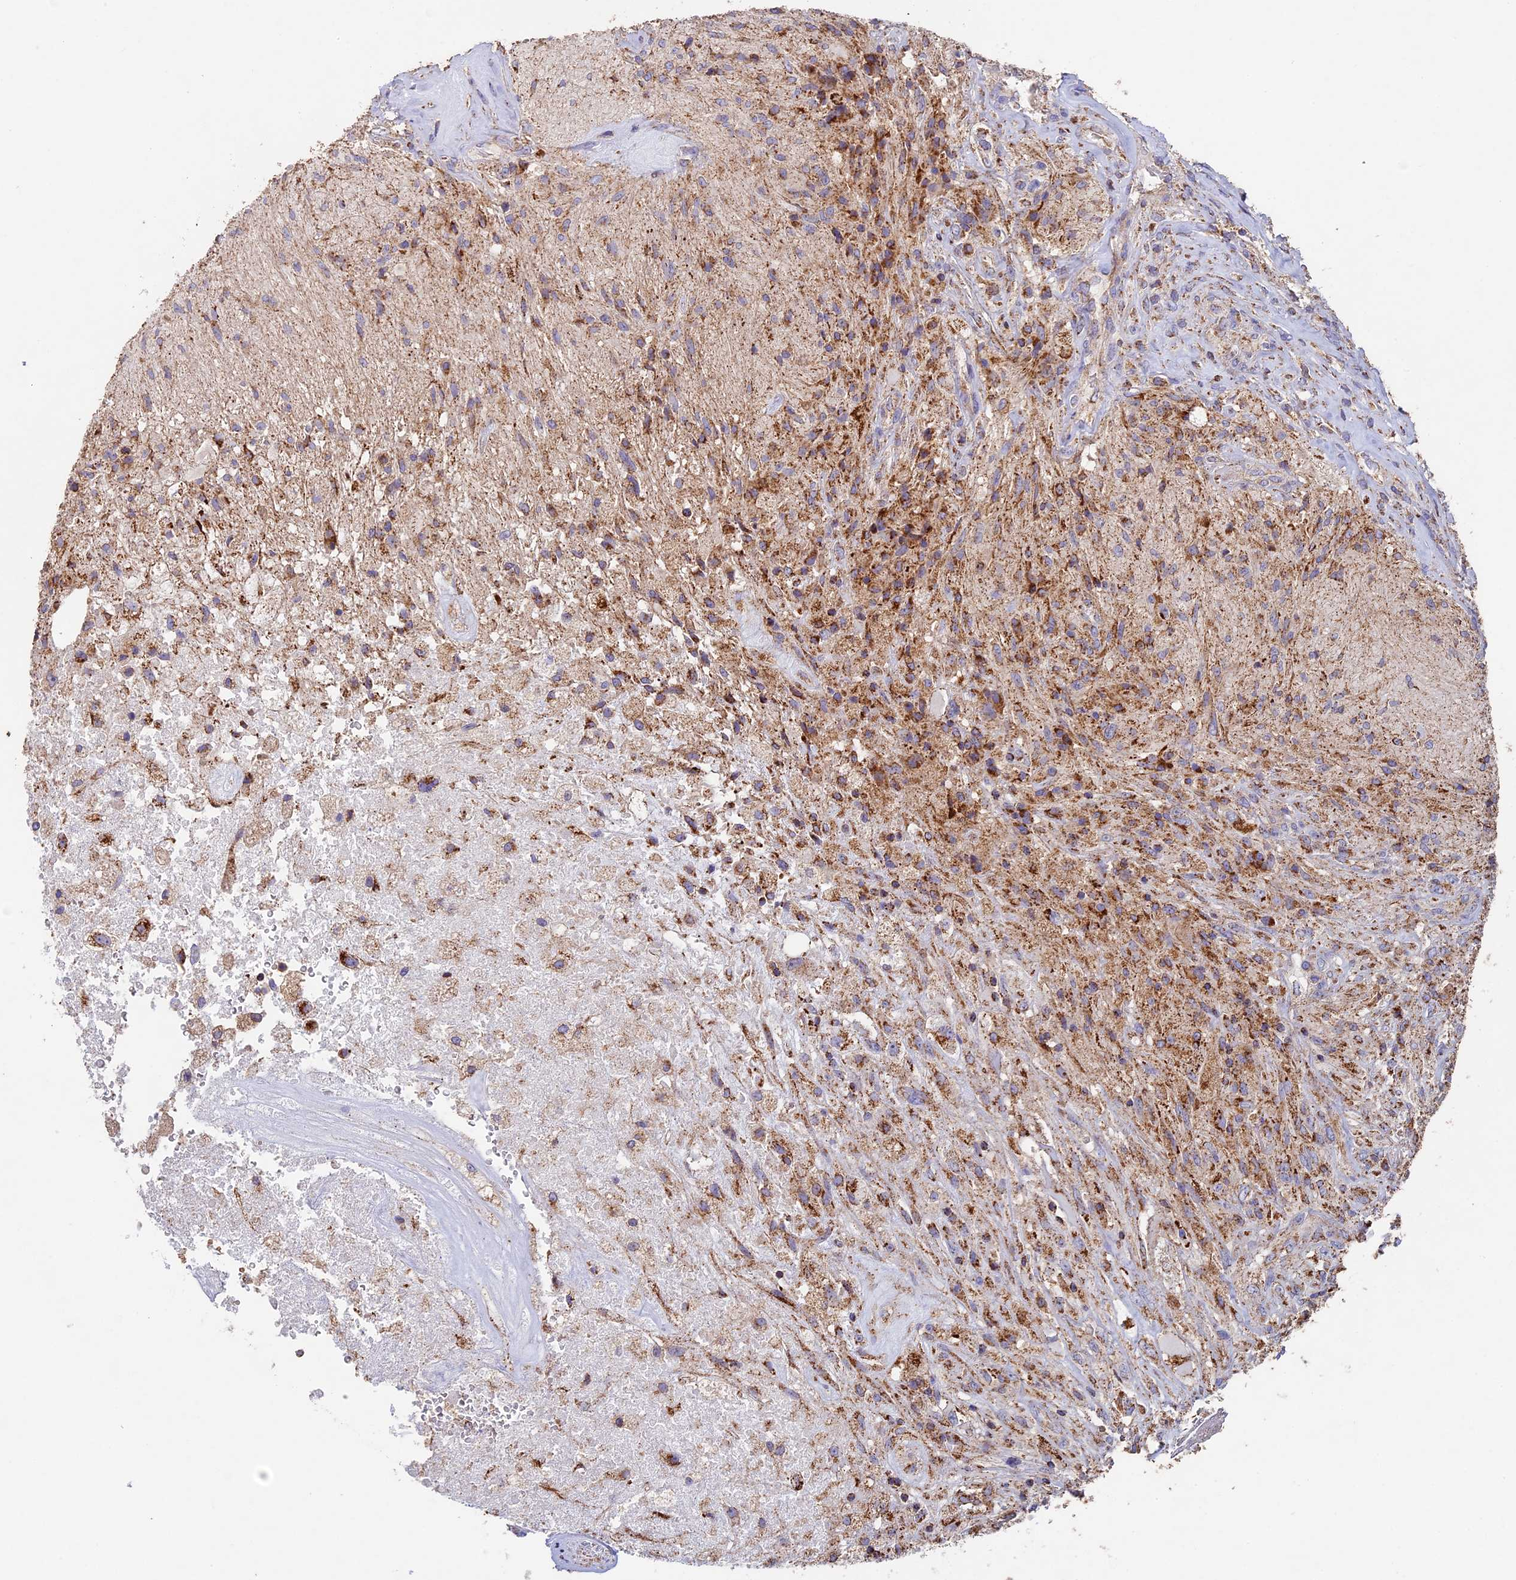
{"staining": {"intensity": "moderate", "quantity": ">75%", "location": "cytoplasmic/membranous"}, "tissue": "glioma", "cell_type": "Tumor cells", "image_type": "cancer", "snomed": [{"axis": "morphology", "description": "Glioma, malignant, High grade"}, {"axis": "topography", "description": "Brain"}], "caption": "This photomicrograph demonstrates malignant glioma (high-grade) stained with immunohistochemistry to label a protein in brown. The cytoplasmic/membranous of tumor cells show moderate positivity for the protein. Nuclei are counter-stained blue.", "gene": "ADAT1", "patient": {"sex": "male", "age": 56}}